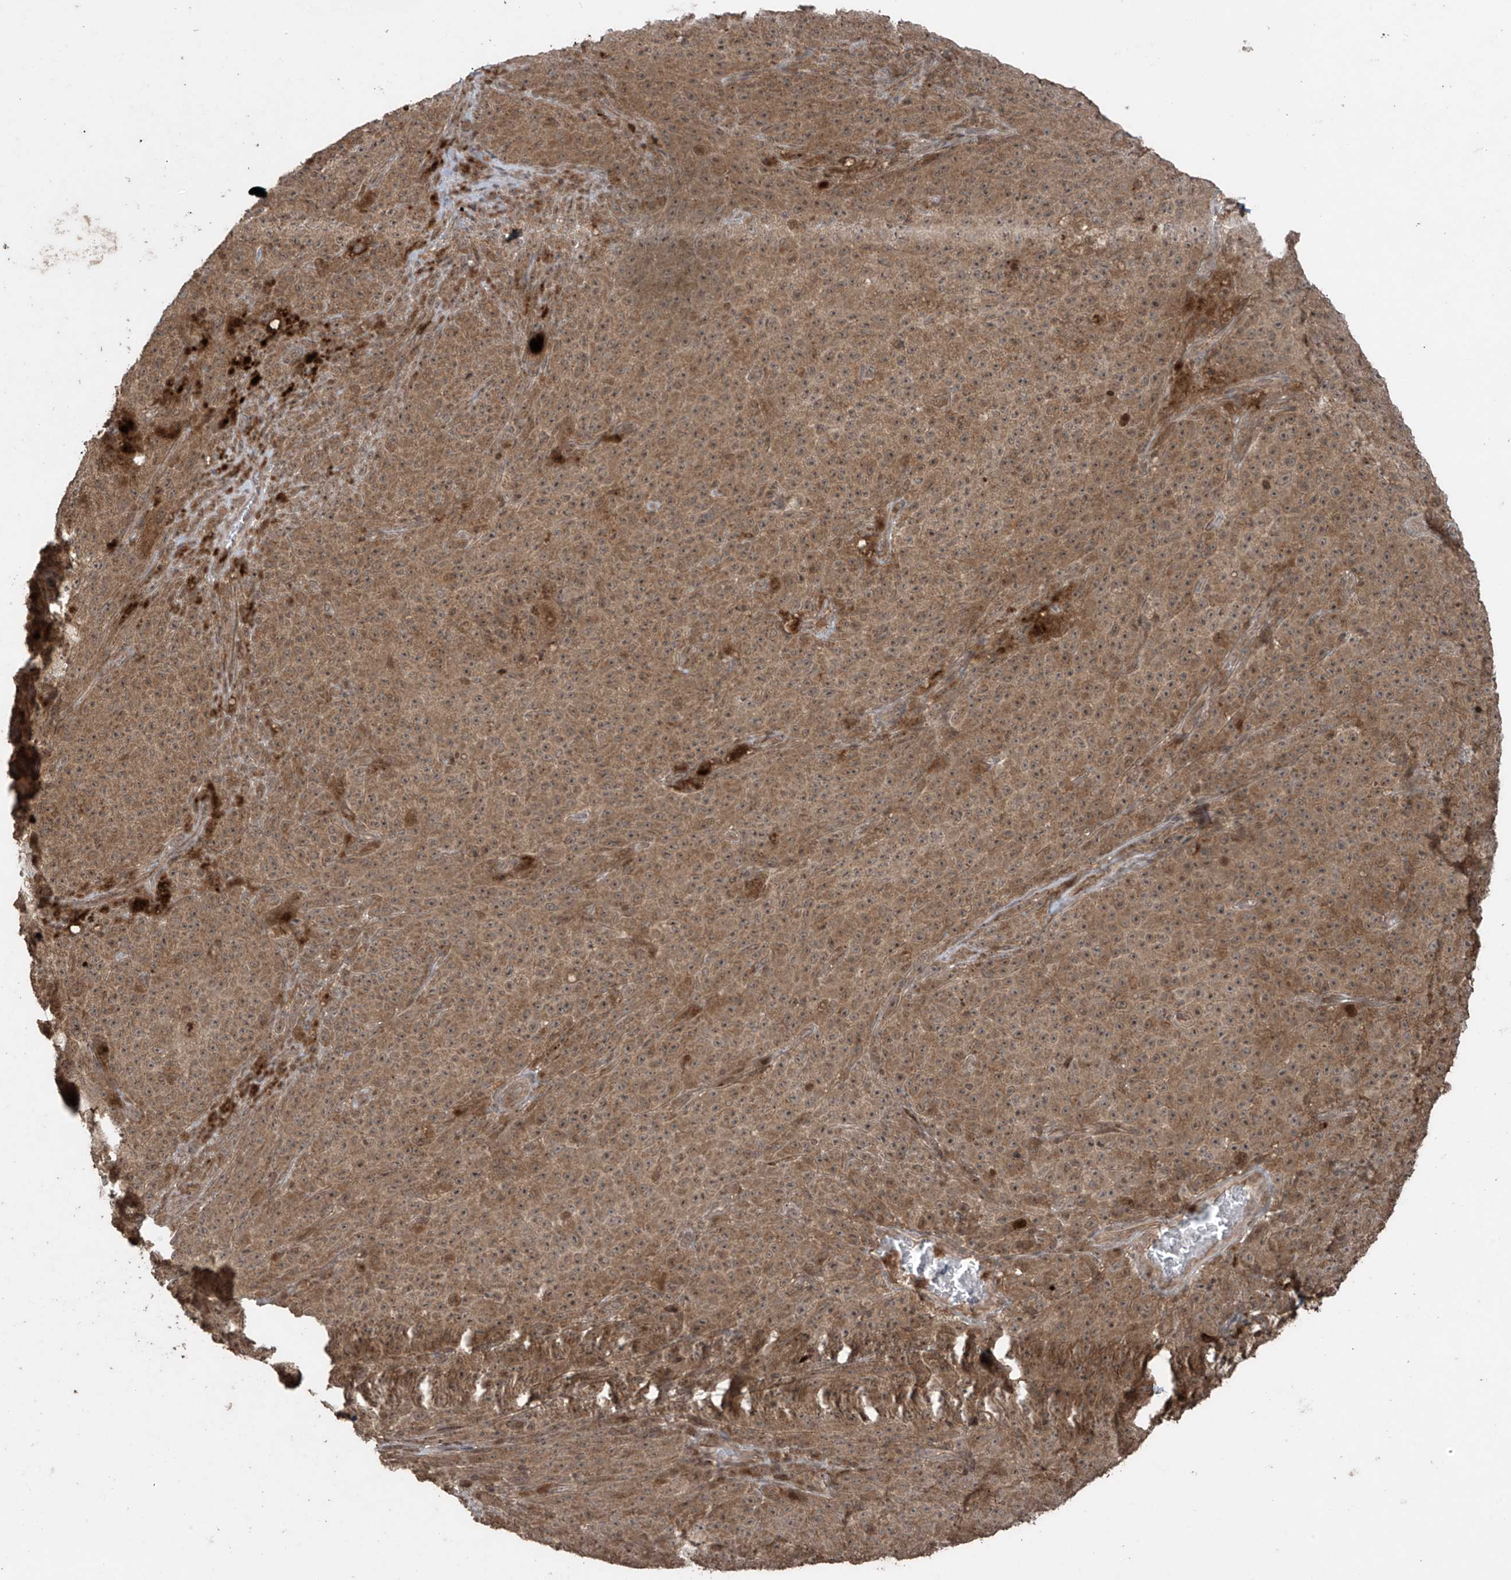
{"staining": {"intensity": "moderate", "quantity": ">75%", "location": "cytoplasmic/membranous"}, "tissue": "melanoma", "cell_type": "Tumor cells", "image_type": "cancer", "snomed": [{"axis": "morphology", "description": "Malignant melanoma, NOS"}, {"axis": "topography", "description": "Skin"}], "caption": "Human malignant melanoma stained with a brown dye reveals moderate cytoplasmic/membranous positive staining in approximately >75% of tumor cells.", "gene": "PGPEP1", "patient": {"sex": "female", "age": 82}}